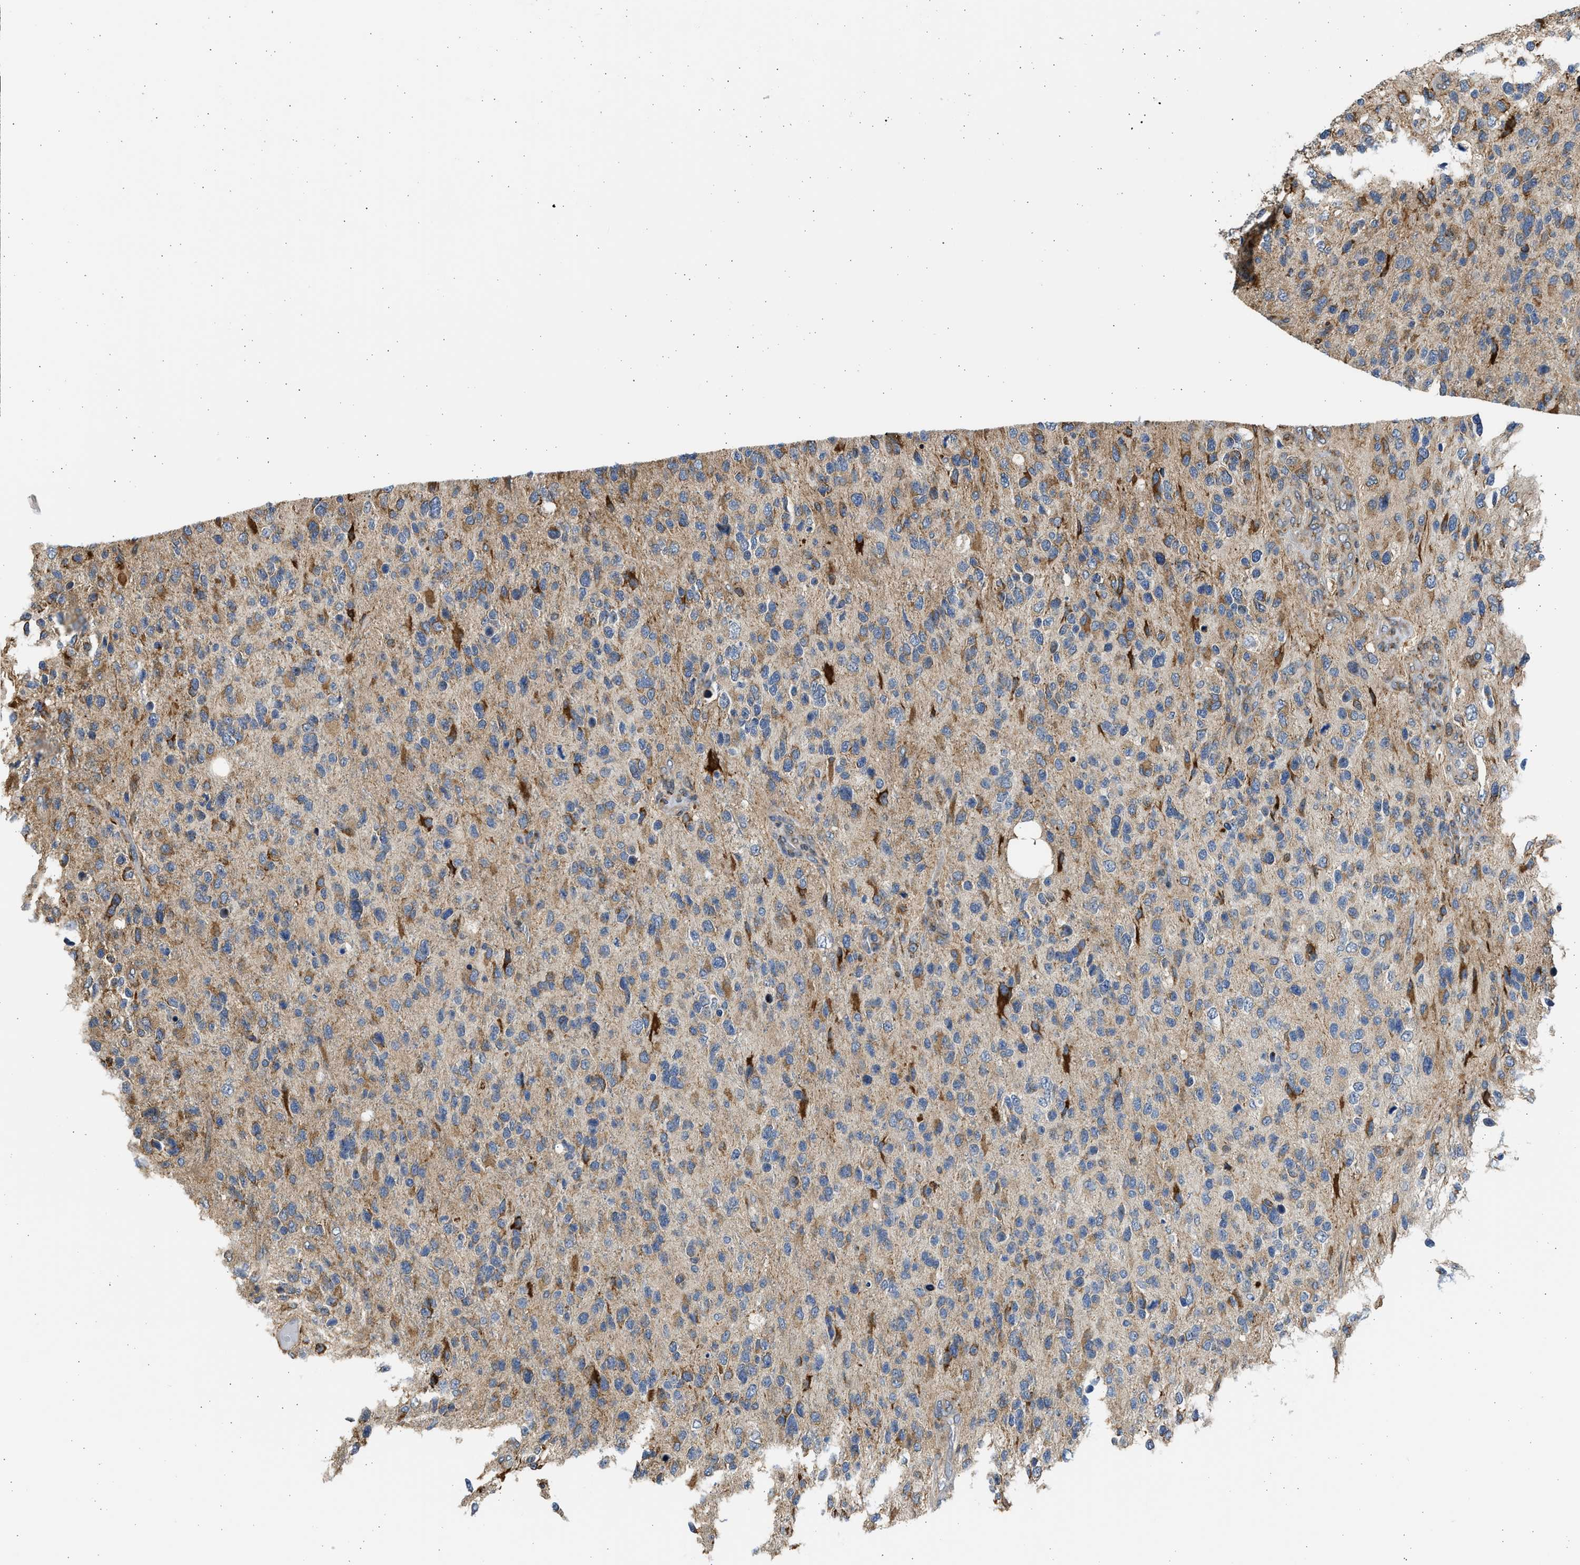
{"staining": {"intensity": "weak", "quantity": "25%-75%", "location": "cytoplasmic/membranous"}, "tissue": "glioma", "cell_type": "Tumor cells", "image_type": "cancer", "snomed": [{"axis": "morphology", "description": "Glioma, malignant, High grade"}, {"axis": "topography", "description": "Brain"}], "caption": "Immunohistochemistry (DAB) staining of human malignant glioma (high-grade) demonstrates weak cytoplasmic/membranous protein staining in about 25%-75% of tumor cells. Using DAB (brown) and hematoxylin (blue) stains, captured at high magnification using brightfield microscopy.", "gene": "PLD2", "patient": {"sex": "female", "age": 58}}